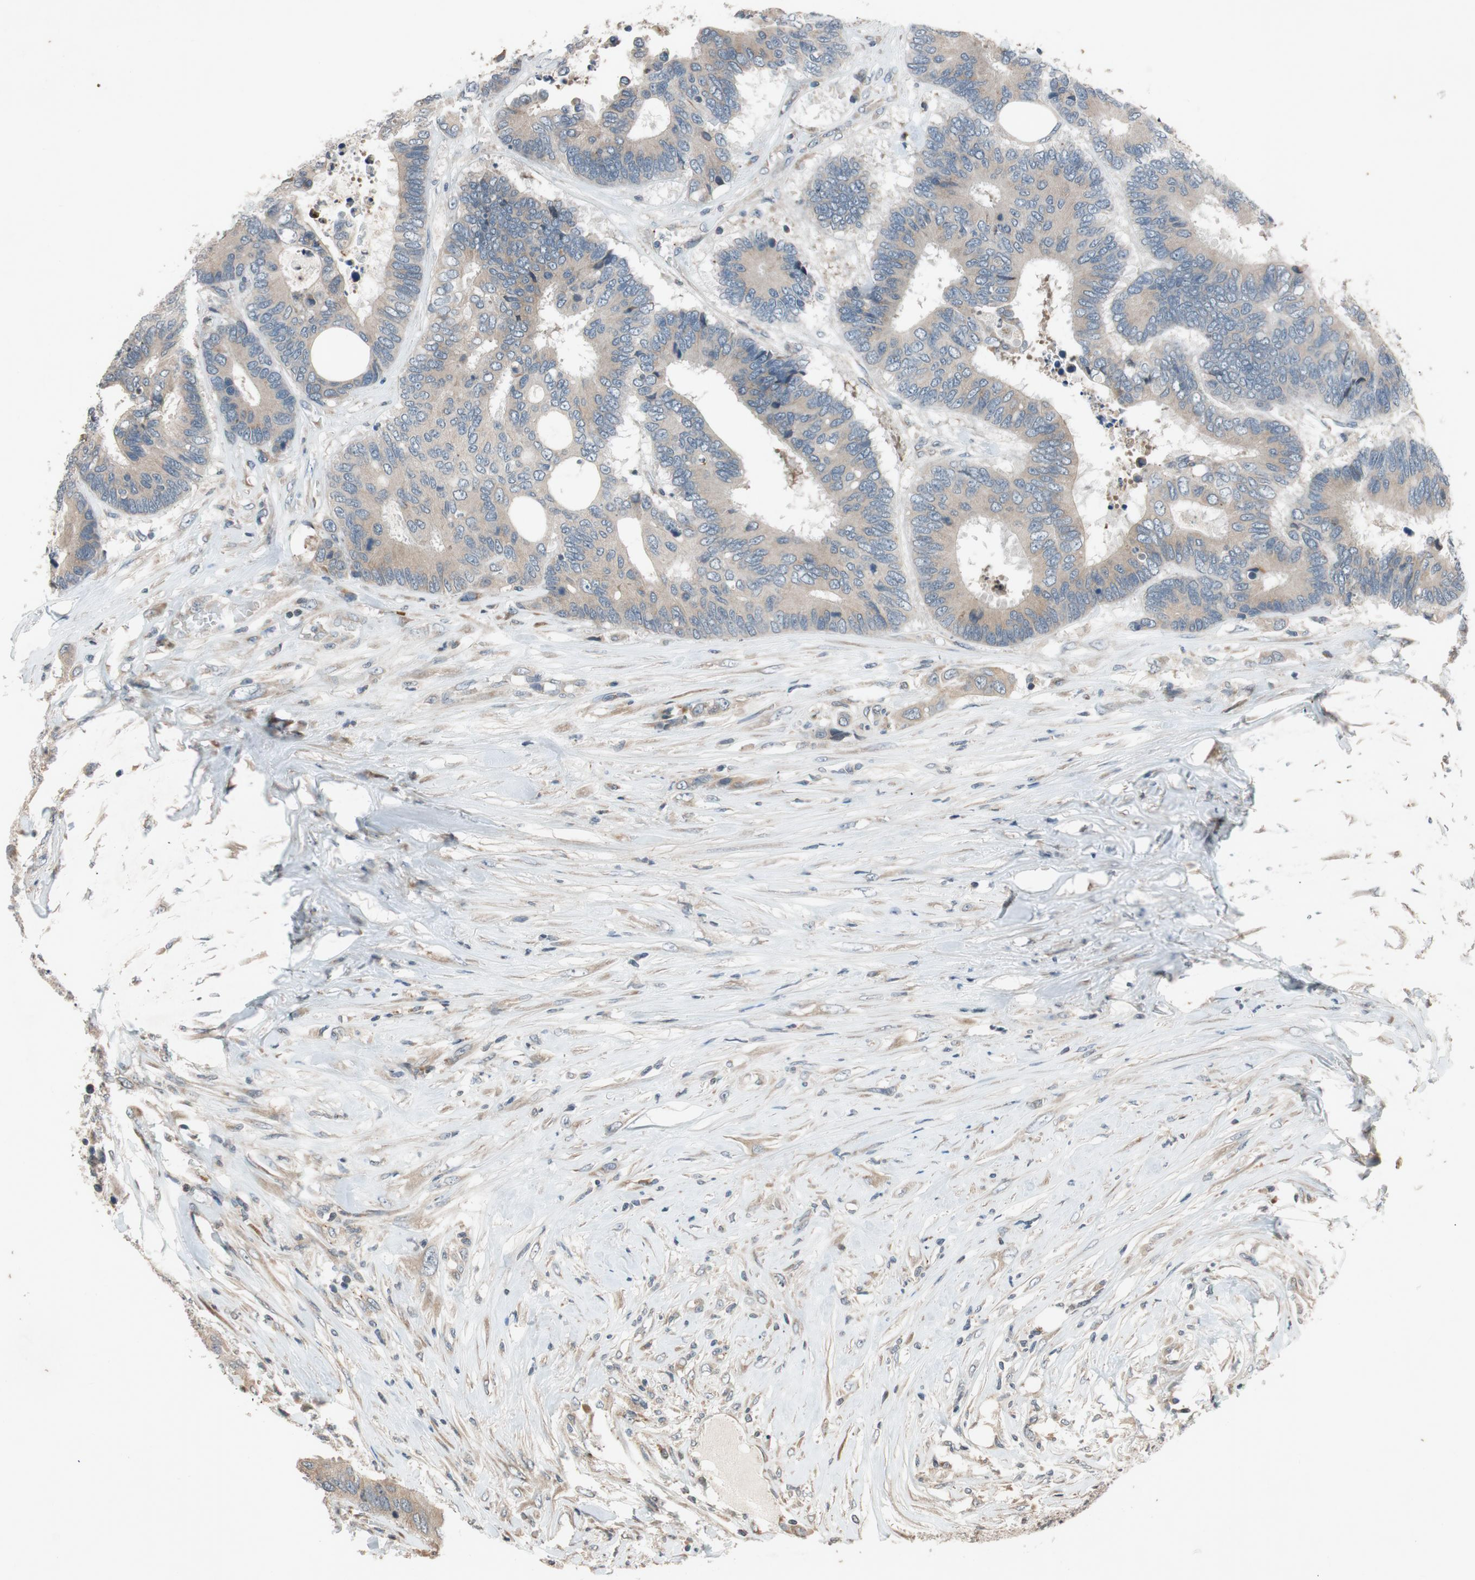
{"staining": {"intensity": "weak", "quantity": ">75%", "location": "cytoplasmic/membranous"}, "tissue": "colorectal cancer", "cell_type": "Tumor cells", "image_type": "cancer", "snomed": [{"axis": "morphology", "description": "Adenocarcinoma, NOS"}, {"axis": "topography", "description": "Rectum"}], "caption": "Colorectal adenocarcinoma tissue demonstrates weak cytoplasmic/membranous positivity in approximately >75% of tumor cells, visualized by immunohistochemistry.", "gene": "ATP2C1", "patient": {"sex": "male", "age": 55}}